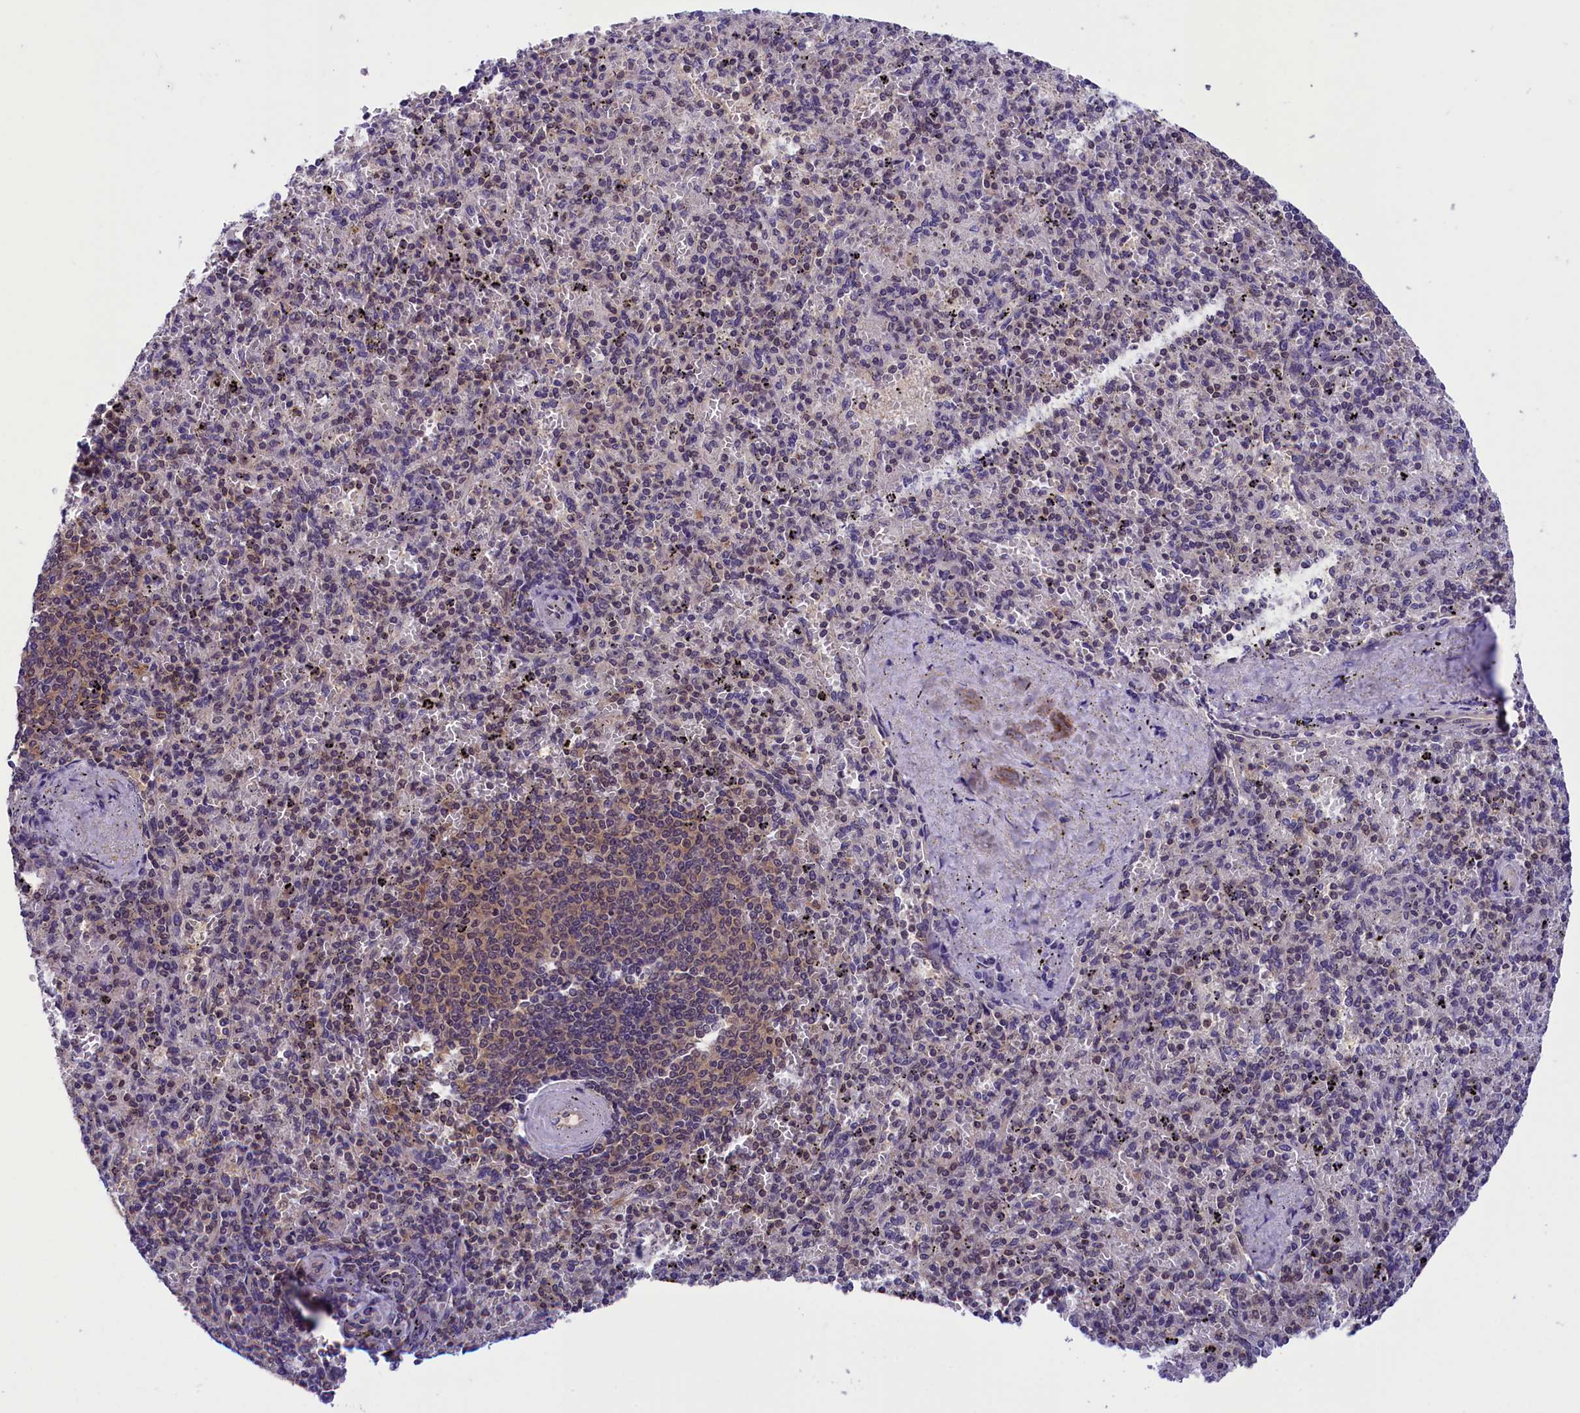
{"staining": {"intensity": "weak", "quantity": "<25%", "location": "cytoplasmic/membranous"}, "tissue": "spleen", "cell_type": "Cells in red pulp", "image_type": "normal", "snomed": [{"axis": "morphology", "description": "Normal tissue, NOS"}, {"axis": "topography", "description": "Spleen"}], "caption": "Immunohistochemistry photomicrograph of normal spleen stained for a protein (brown), which reveals no expression in cells in red pulp.", "gene": "TBCB", "patient": {"sex": "male", "age": 82}}